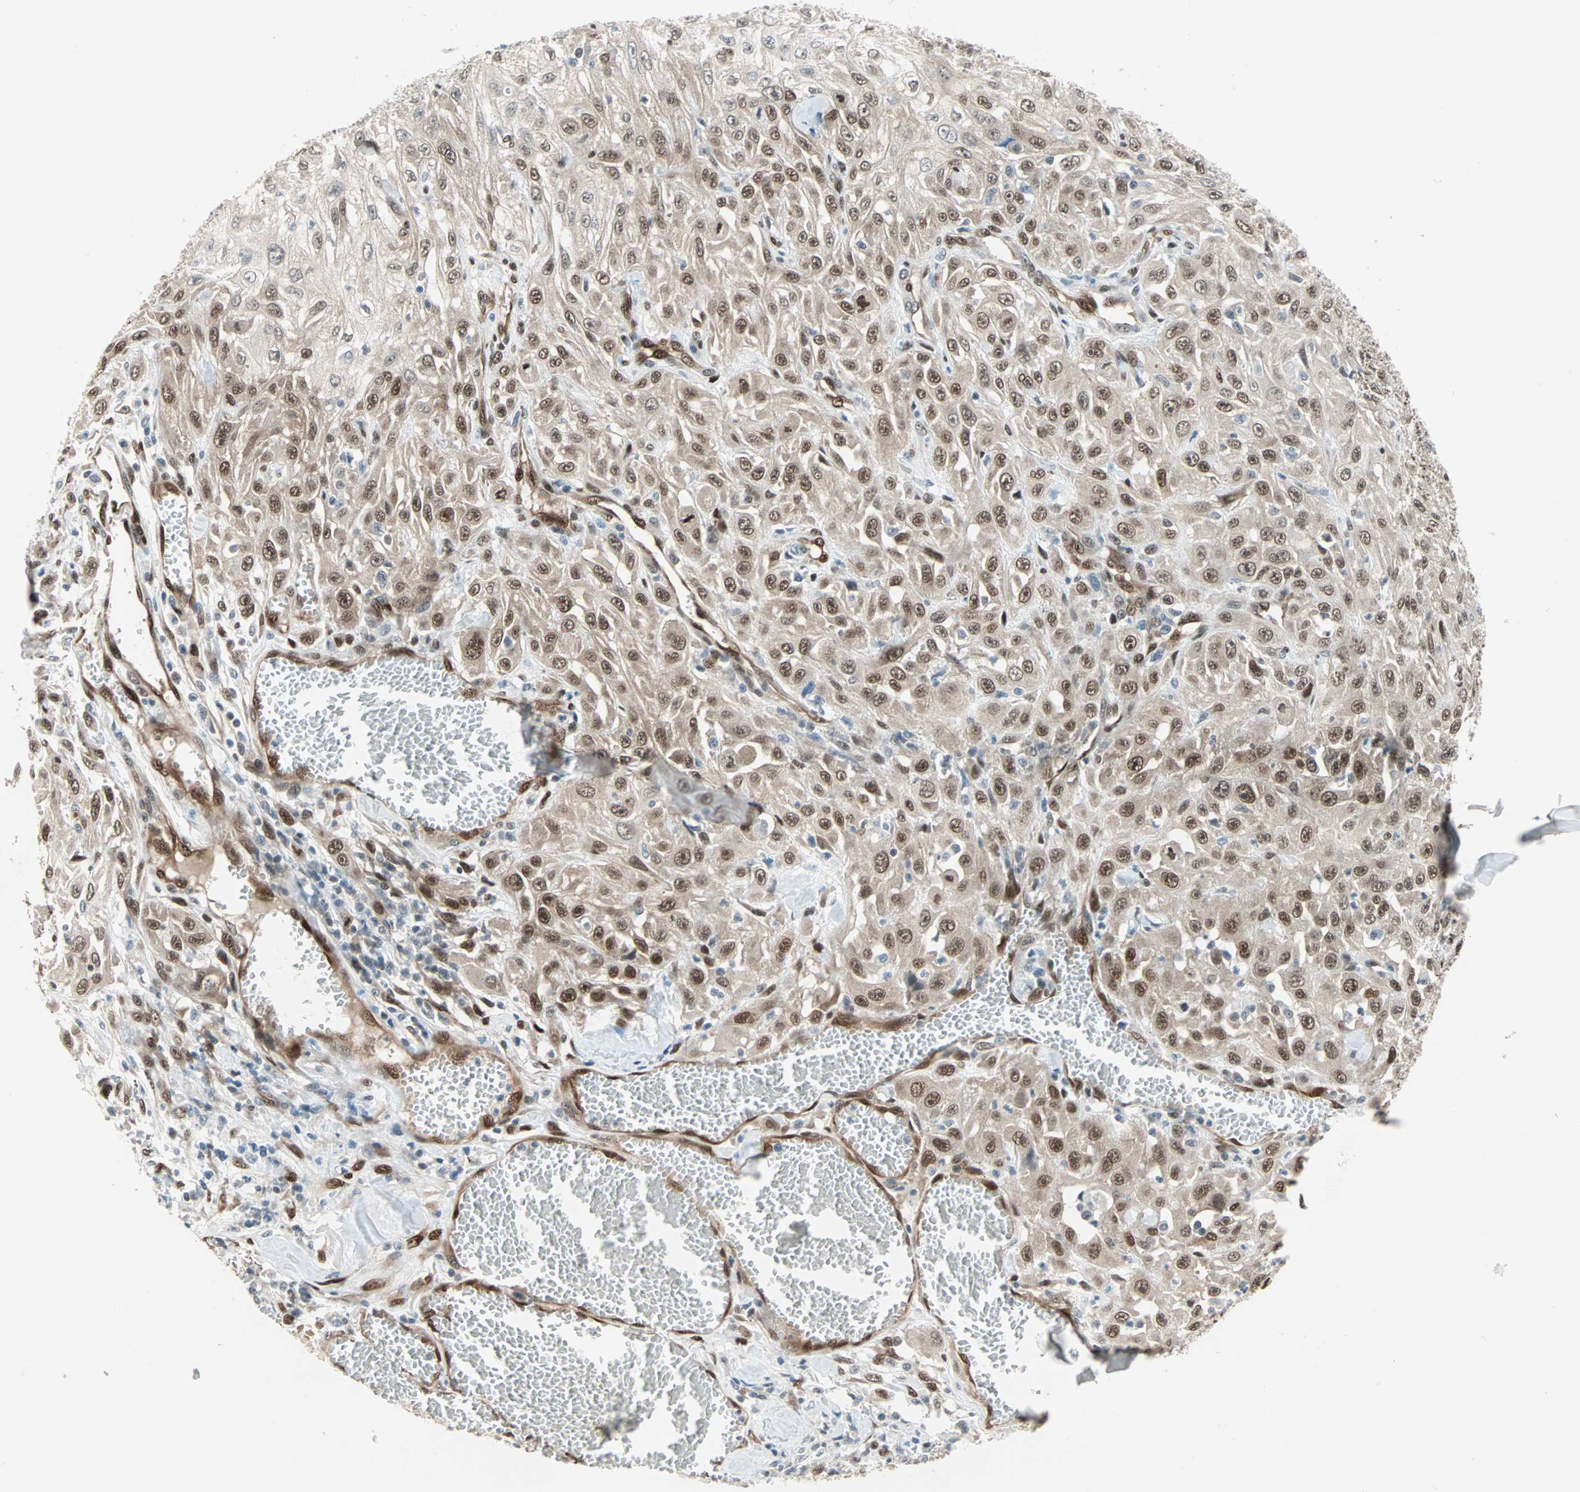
{"staining": {"intensity": "moderate", "quantity": ">75%", "location": "cytoplasmic/membranous,nuclear"}, "tissue": "skin cancer", "cell_type": "Tumor cells", "image_type": "cancer", "snomed": [{"axis": "morphology", "description": "Squamous cell carcinoma, NOS"}, {"axis": "morphology", "description": "Squamous cell carcinoma, metastatic, NOS"}, {"axis": "topography", "description": "Skin"}, {"axis": "topography", "description": "Lymph node"}], "caption": "An immunohistochemistry histopathology image of tumor tissue is shown. Protein staining in brown shows moderate cytoplasmic/membranous and nuclear positivity in skin cancer within tumor cells. The protein of interest is shown in brown color, while the nuclei are stained blue.", "gene": "WWTR1", "patient": {"sex": "male", "age": 75}}